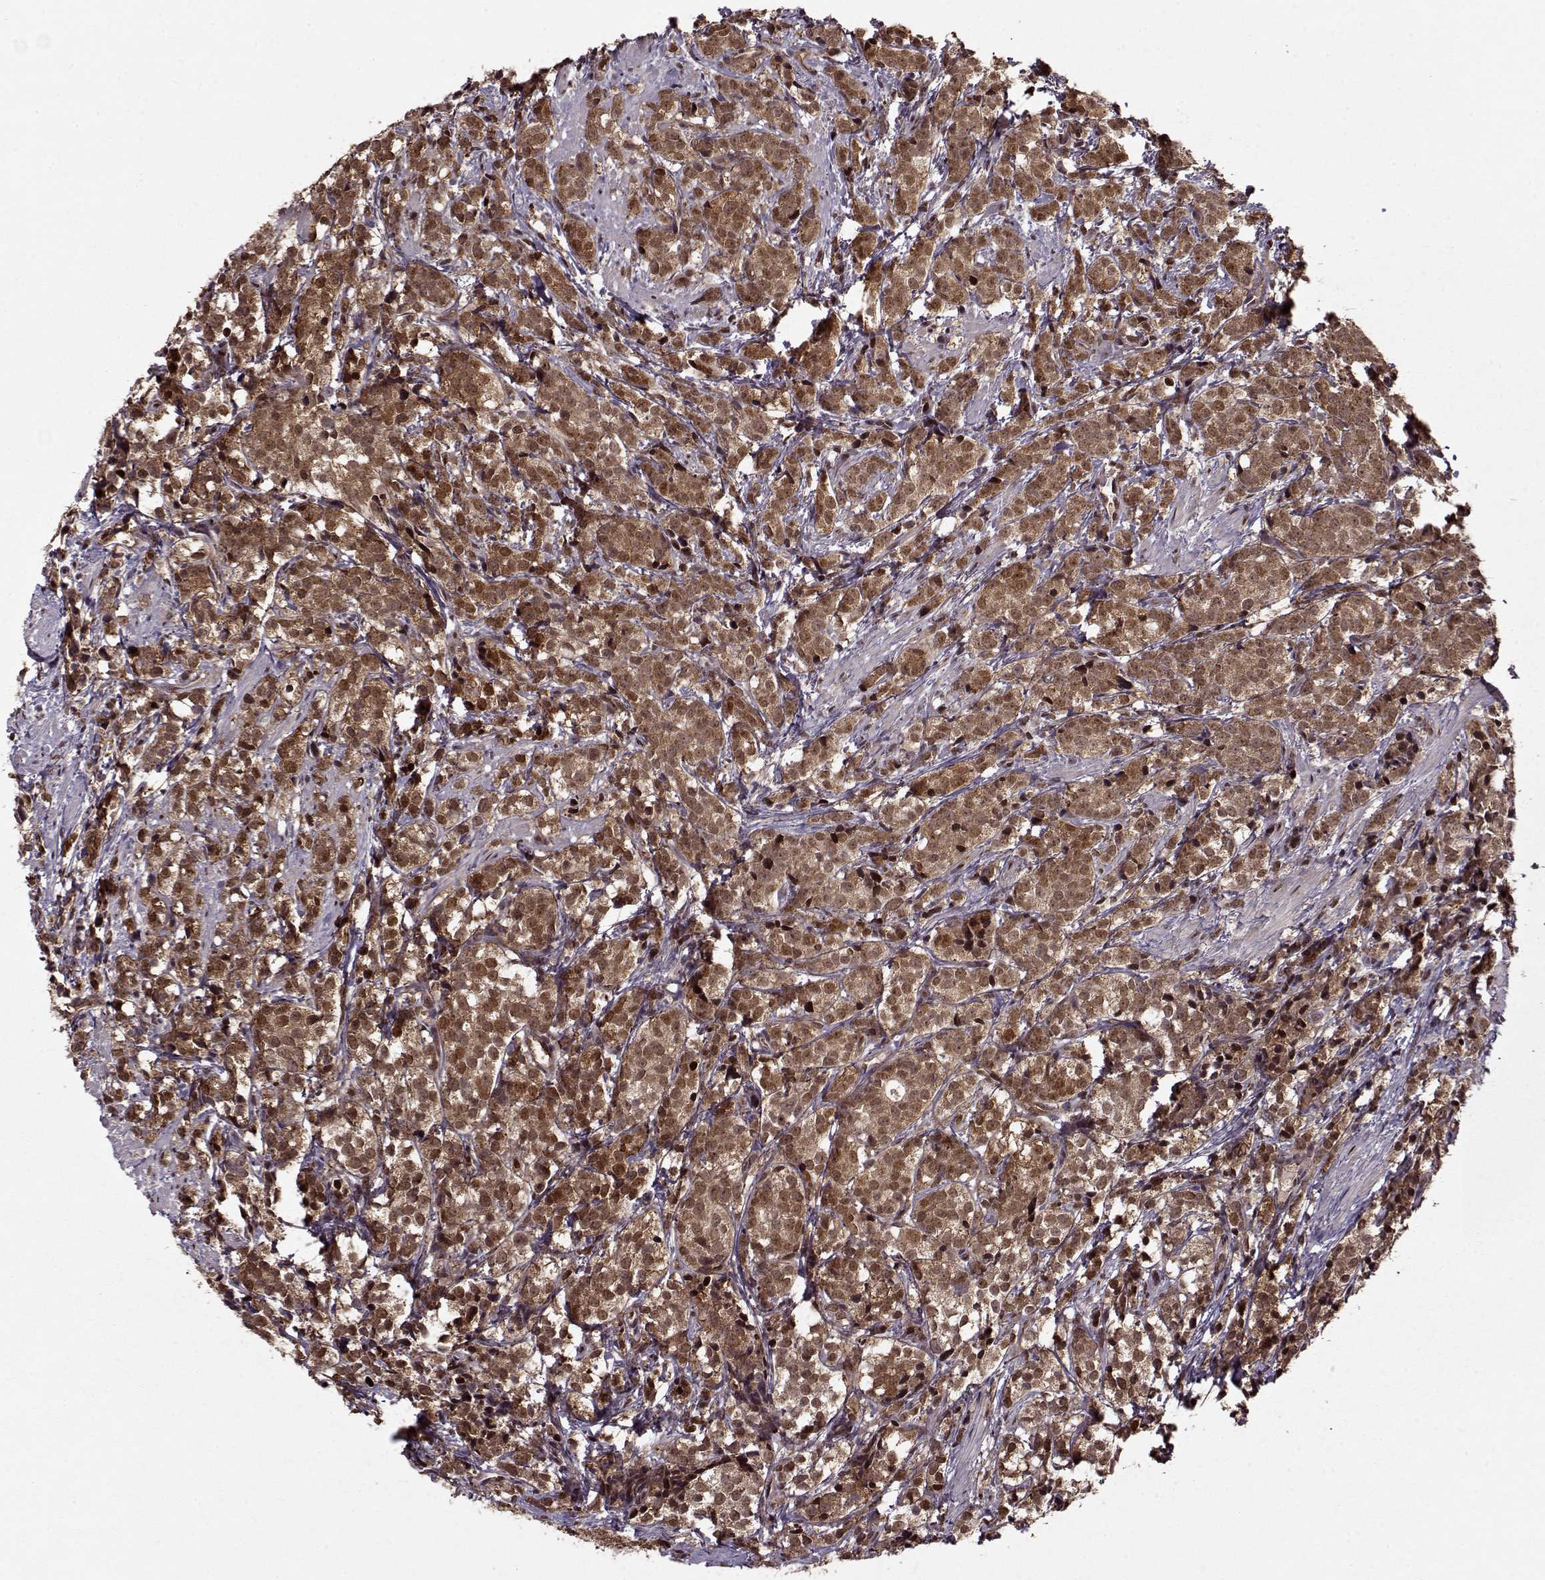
{"staining": {"intensity": "strong", "quantity": ">75%", "location": "cytoplasmic/membranous,nuclear"}, "tissue": "prostate cancer", "cell_type": "Tumor cells", "image_type": "cancer", "snomed": [{"axis": "morphology", "description": "Adenocarcinoma, High grade"}, {"axis": "topography", "description": "Prostate"}], "caption": "This image reveals immunohistochemistry staining of prostate cancer, with high strong cytoplasmic/membranous and nuclear positivity in approximately >75% of tumor cells.", "gene": "PSMA7", "patient": {"sex": "male", "age": 53}}